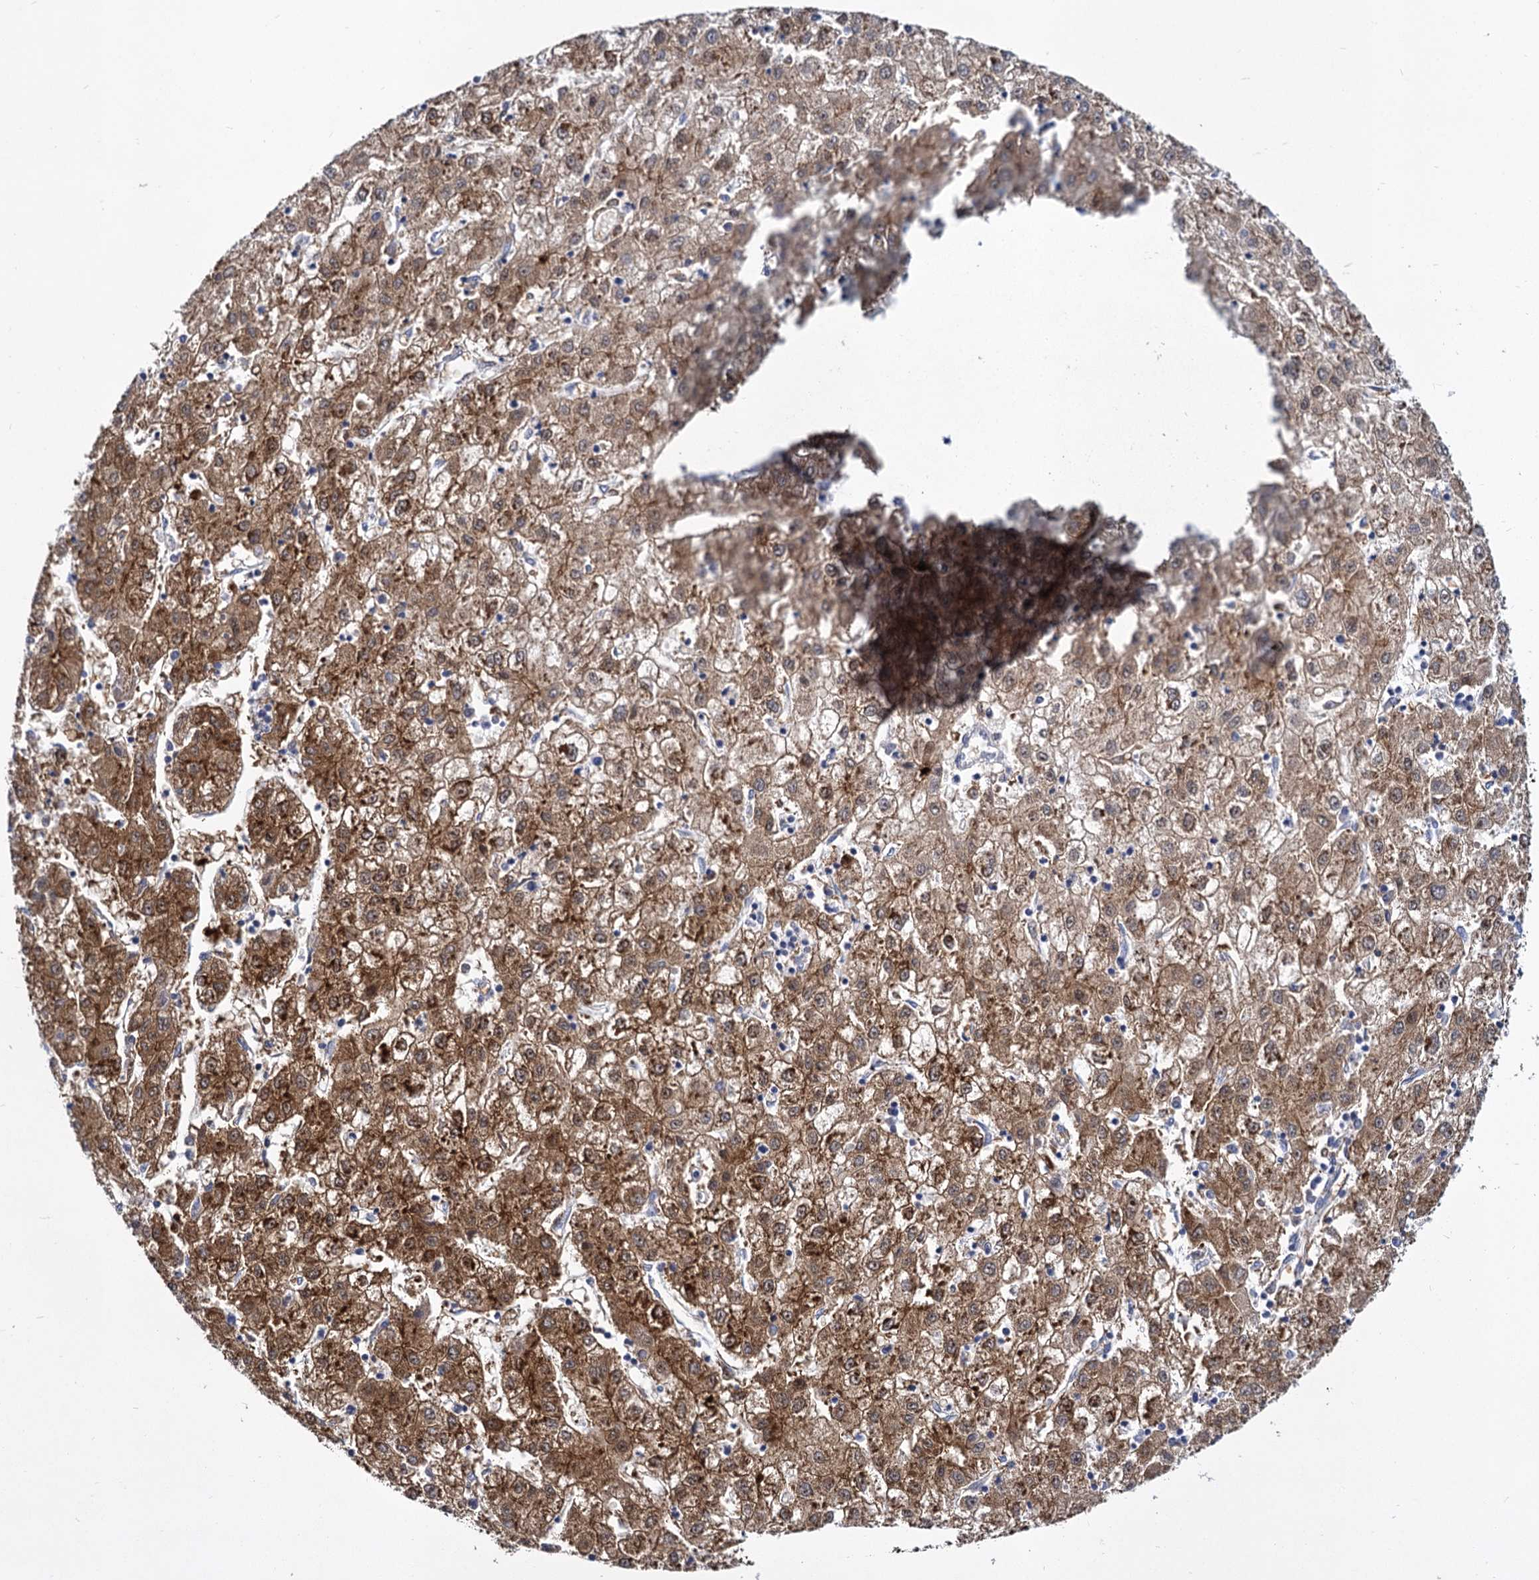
{"staining": {"intensity": "moderate", "quantity": ">75%", "location": "cytoplasmic/membranous"}, "tissue": "liver cancer", "cell_type": "Tumor cells", "image_type": "cancer", "snomed": [{"axis": "morphology", "description": "Carcinoma, Hepatocellular, NOS"}, {"axis": "topography", "description": "Liver"}], "caption": "Immunohistochemistry (IHC) histopathology image of hepatocellular carcinoma (liver) stained for a protein (brown), which reveals medium levels of moderate cytoplasmic/membranous expression in about >75% of tumor cells.", "gene": "GCLC", "patient": {"sex": "male", "age": 72}}